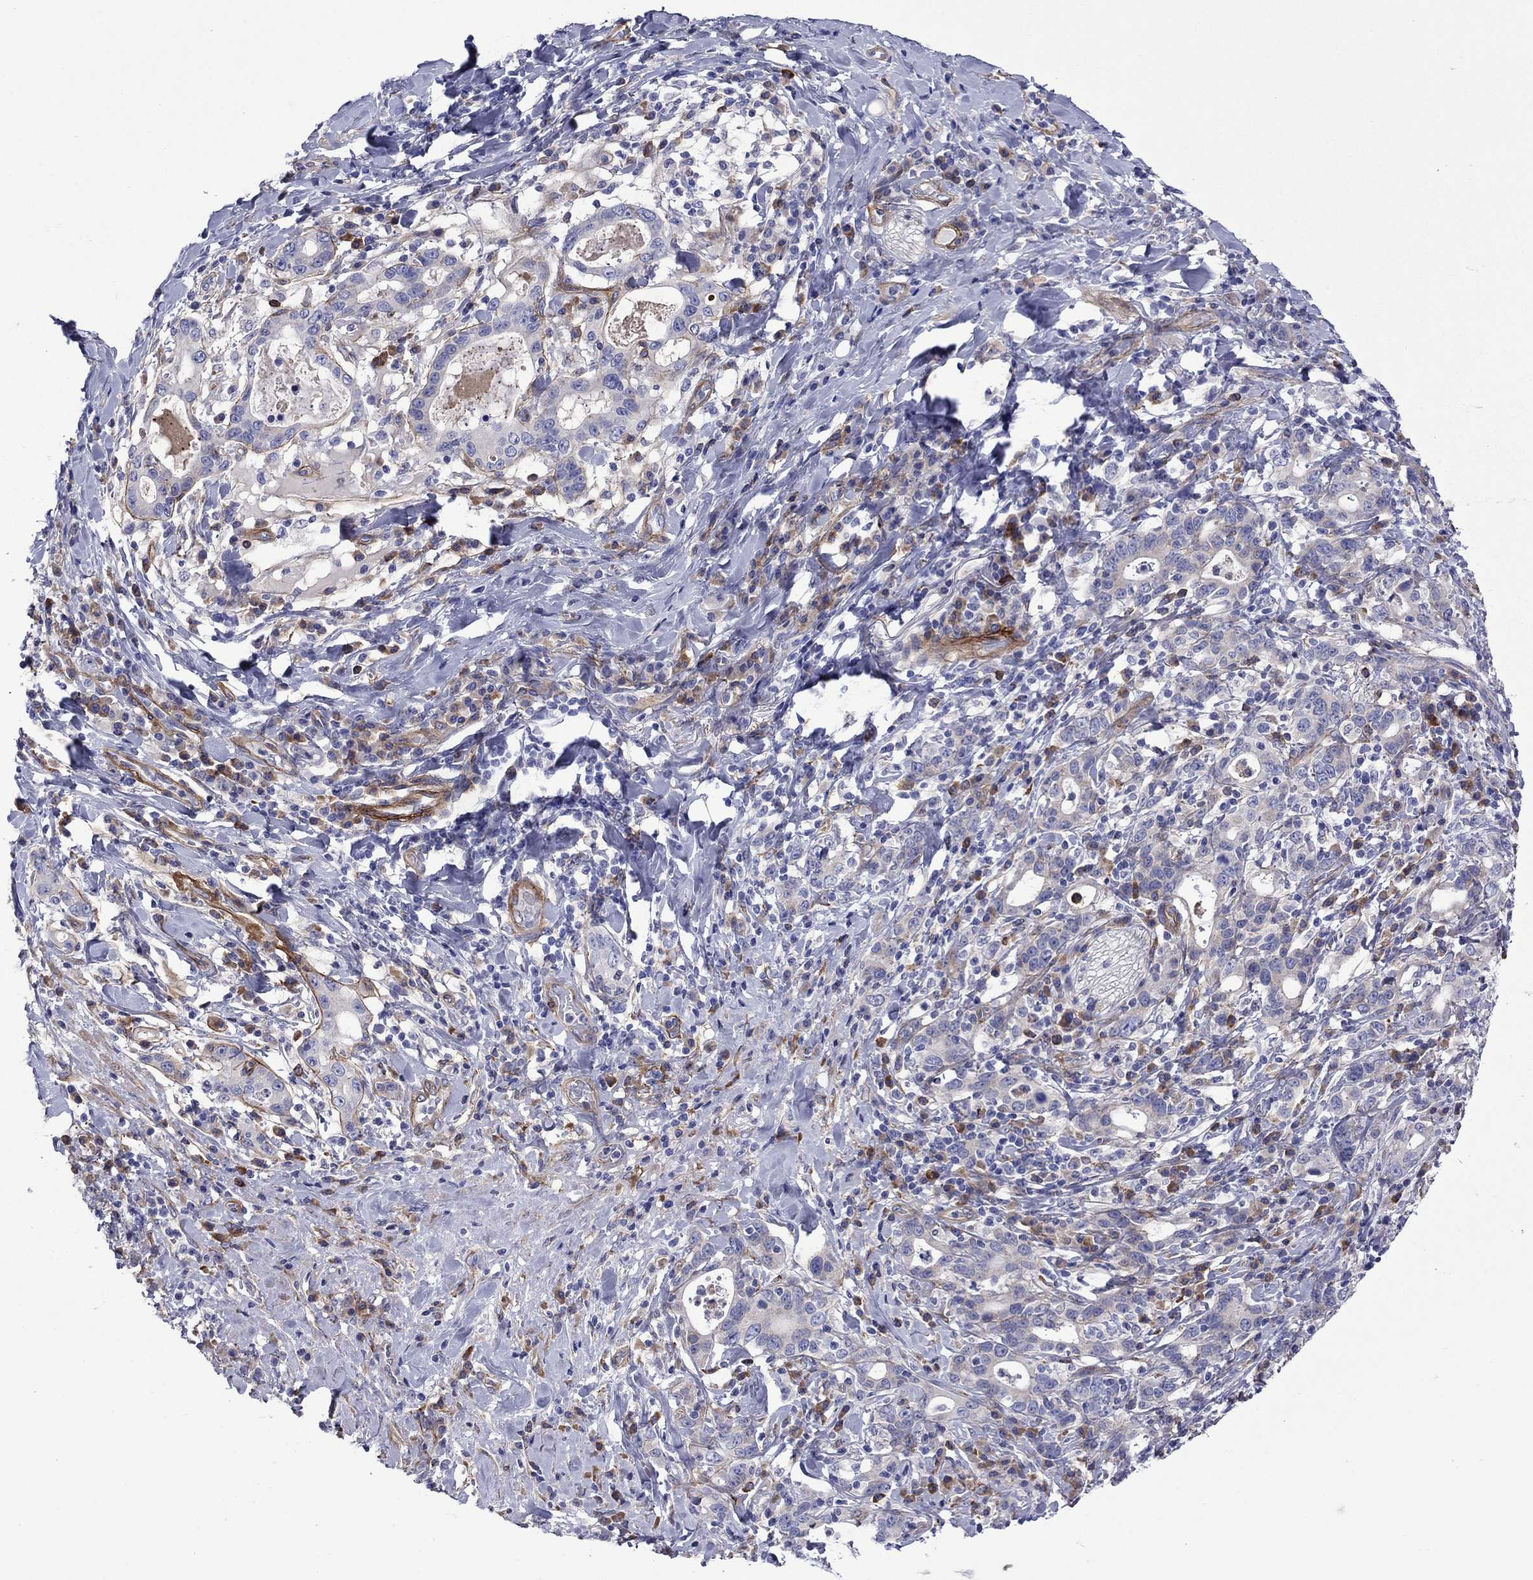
{"staining": {"intensity": "negative", "quantity": "none", "location": "none"}, "tissue": "stomach cancer", "cell_type": "Tumor cells", "image_type": "cancer", "snomed": [{"axis": "morphology", "description": "Adenocarcinoma, NOS"}, {"axis": "topography", "description": "Stomach"}], "caption": "This is a photomicrograph of immunohistochemistry (IHC) staining of stomach cancer (adenocarcinoma), which shows no expression in tumor cells. (DAB (3,3'-diaminobenzidine) immunohistochemistry (IHC), high magnification).", "gene": "HSPG2", "patient": {"sex": "male", "age": 79}}